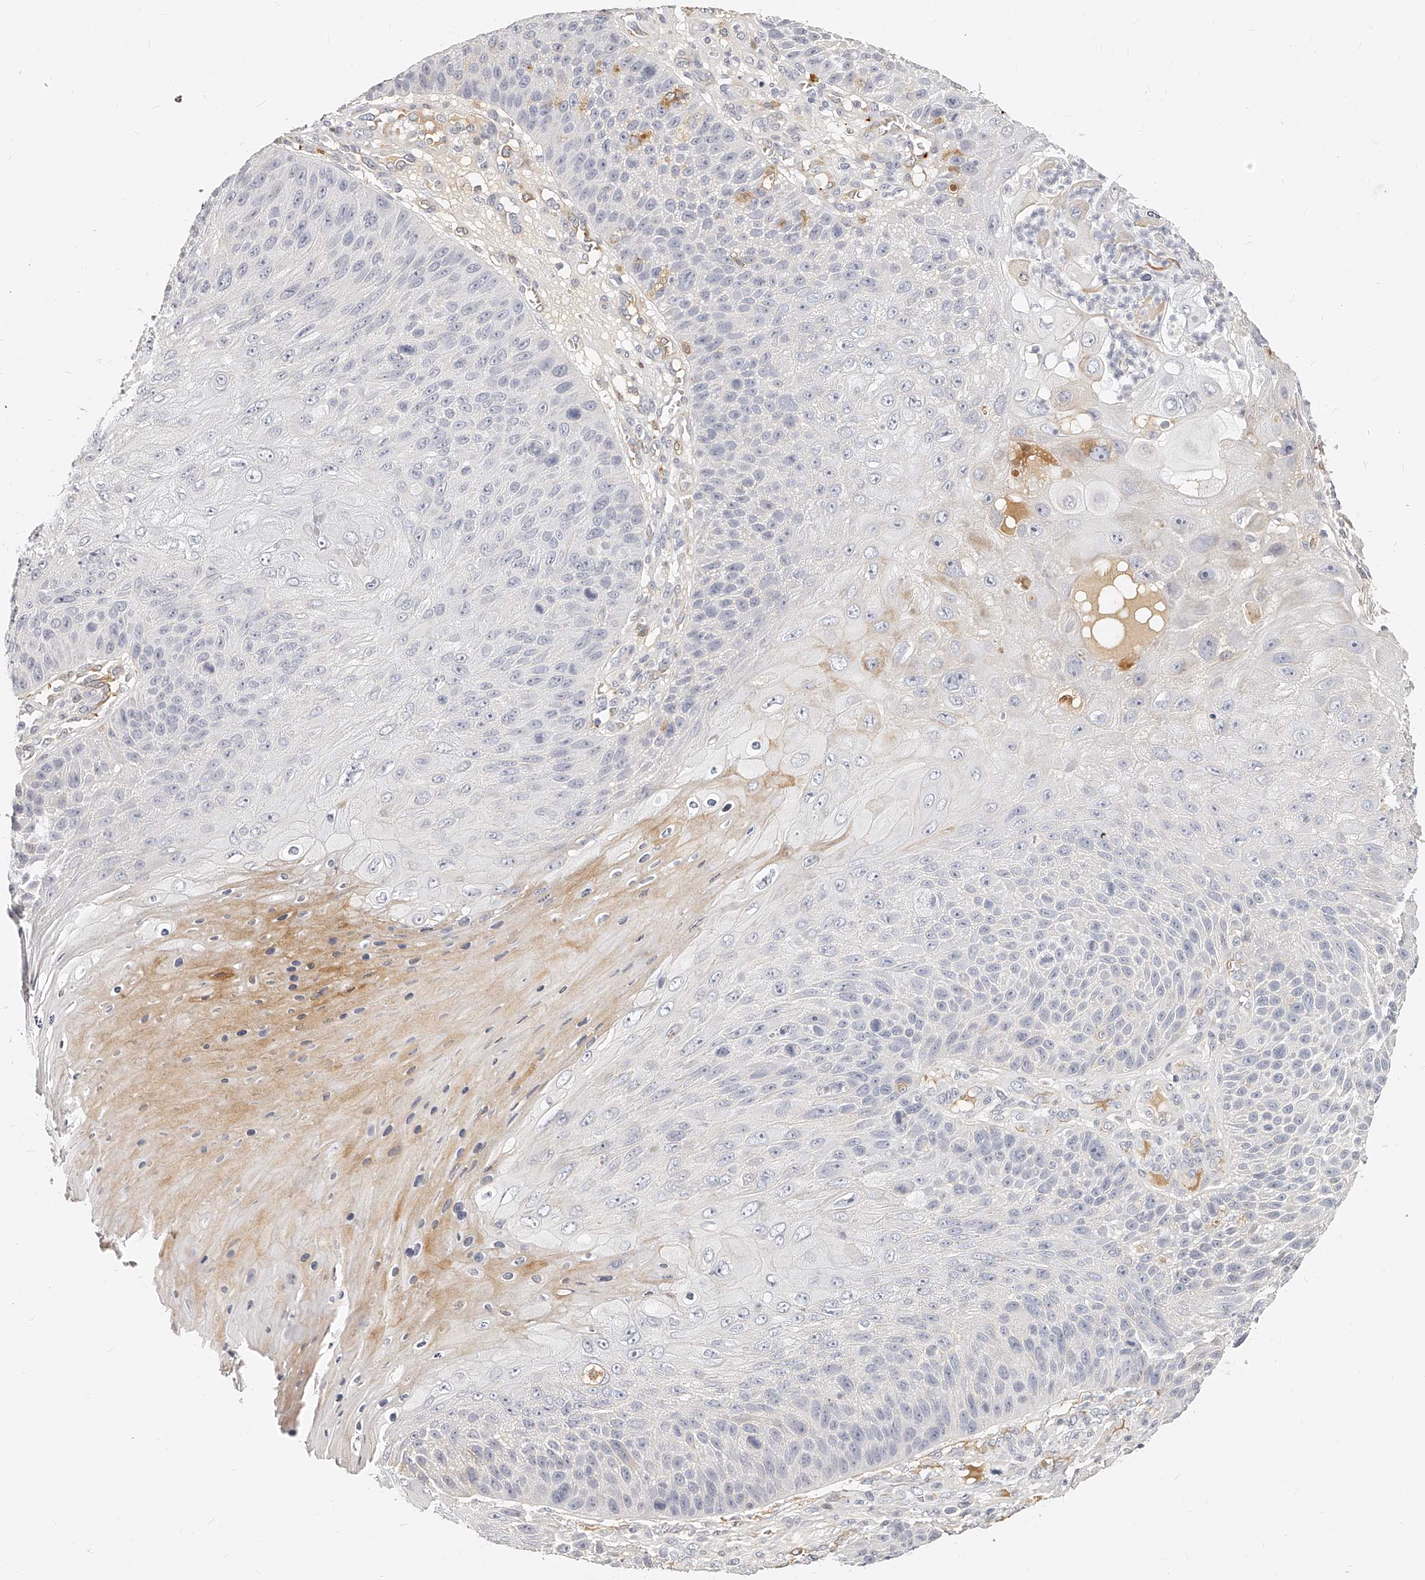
{"staining": {"intensity": "negative", "quantity": "none", "location": "none"}, "tissue": "skin cancer", "cell_type": "Tumor cells", "image_type": "cancer", "snomed": [{"axis": "morphology", "description": "Squamous cell carcinoma, NOS"}, {"axis": "topography", "description": "Skin"}], "caption": "Immunohistochemistry (IHC) of squamous cell carcinoma (skin) reveals no staining in tumor cells.", "gene": "ITGB3", "patient": {"sex": "female", "age": 88}}